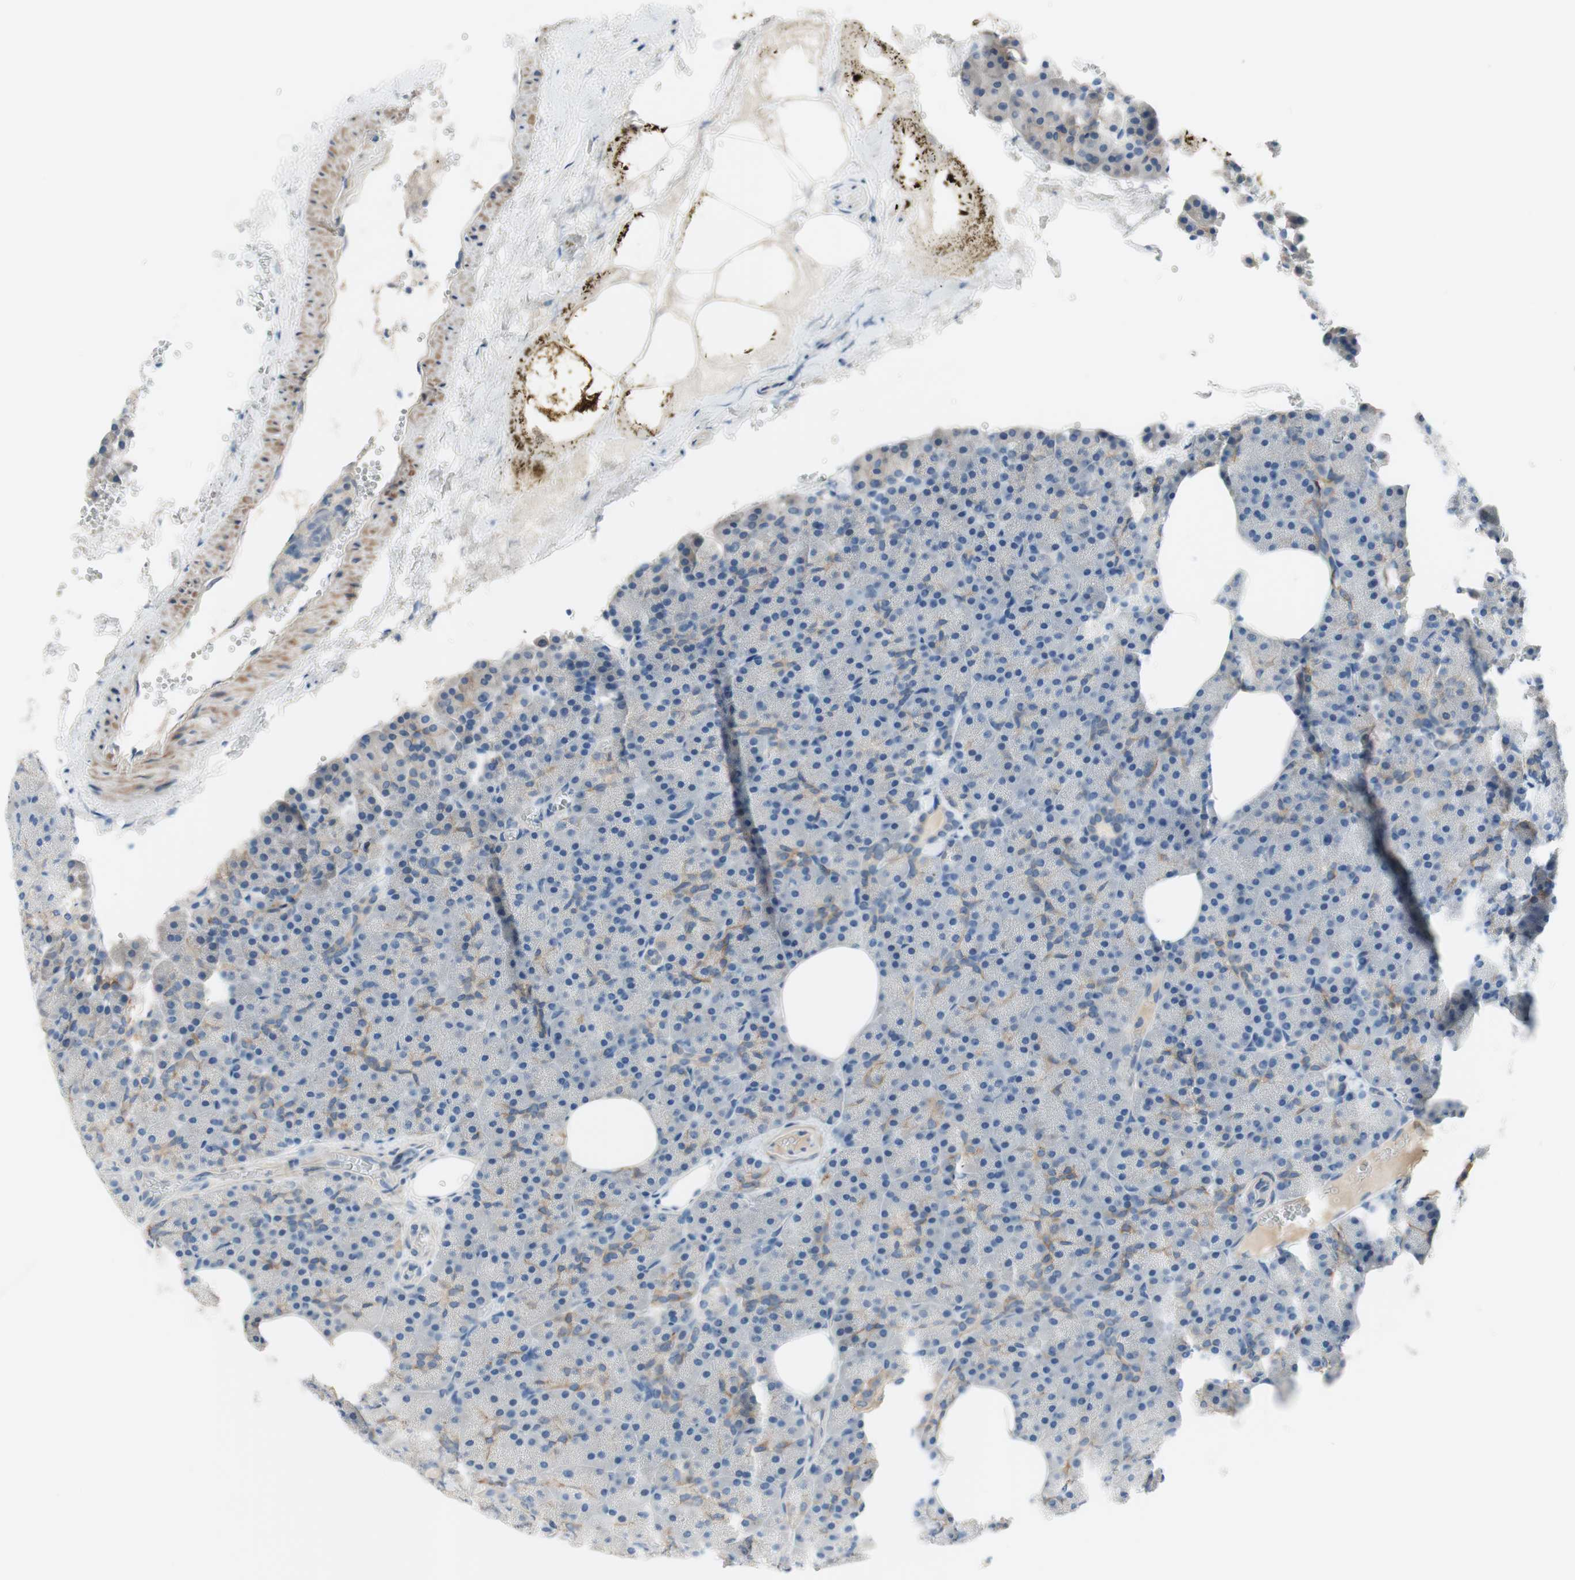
{"staining": {"intensity": "weak", "quantity": "<25%", "location": "cytoplasmic/membranous"}, "tissue": "pancreas", "cell_type": "Exocrine glandular cells", "image_type": "normal", "snomed": [{"axis": "morphology", "description": "Normal tissue, NOS"}, {"axis": "topography", "description": "Pancreas"}], "caption": "Pancreas was stained to show a protein in brown. There is no significant expression in exocrine glandular cells. (Immunohistochemistry (ihc), brightfield microscopy, high magnification).", "gene": "FDFT1", "patient": {"sex": "female", "age": 35}}